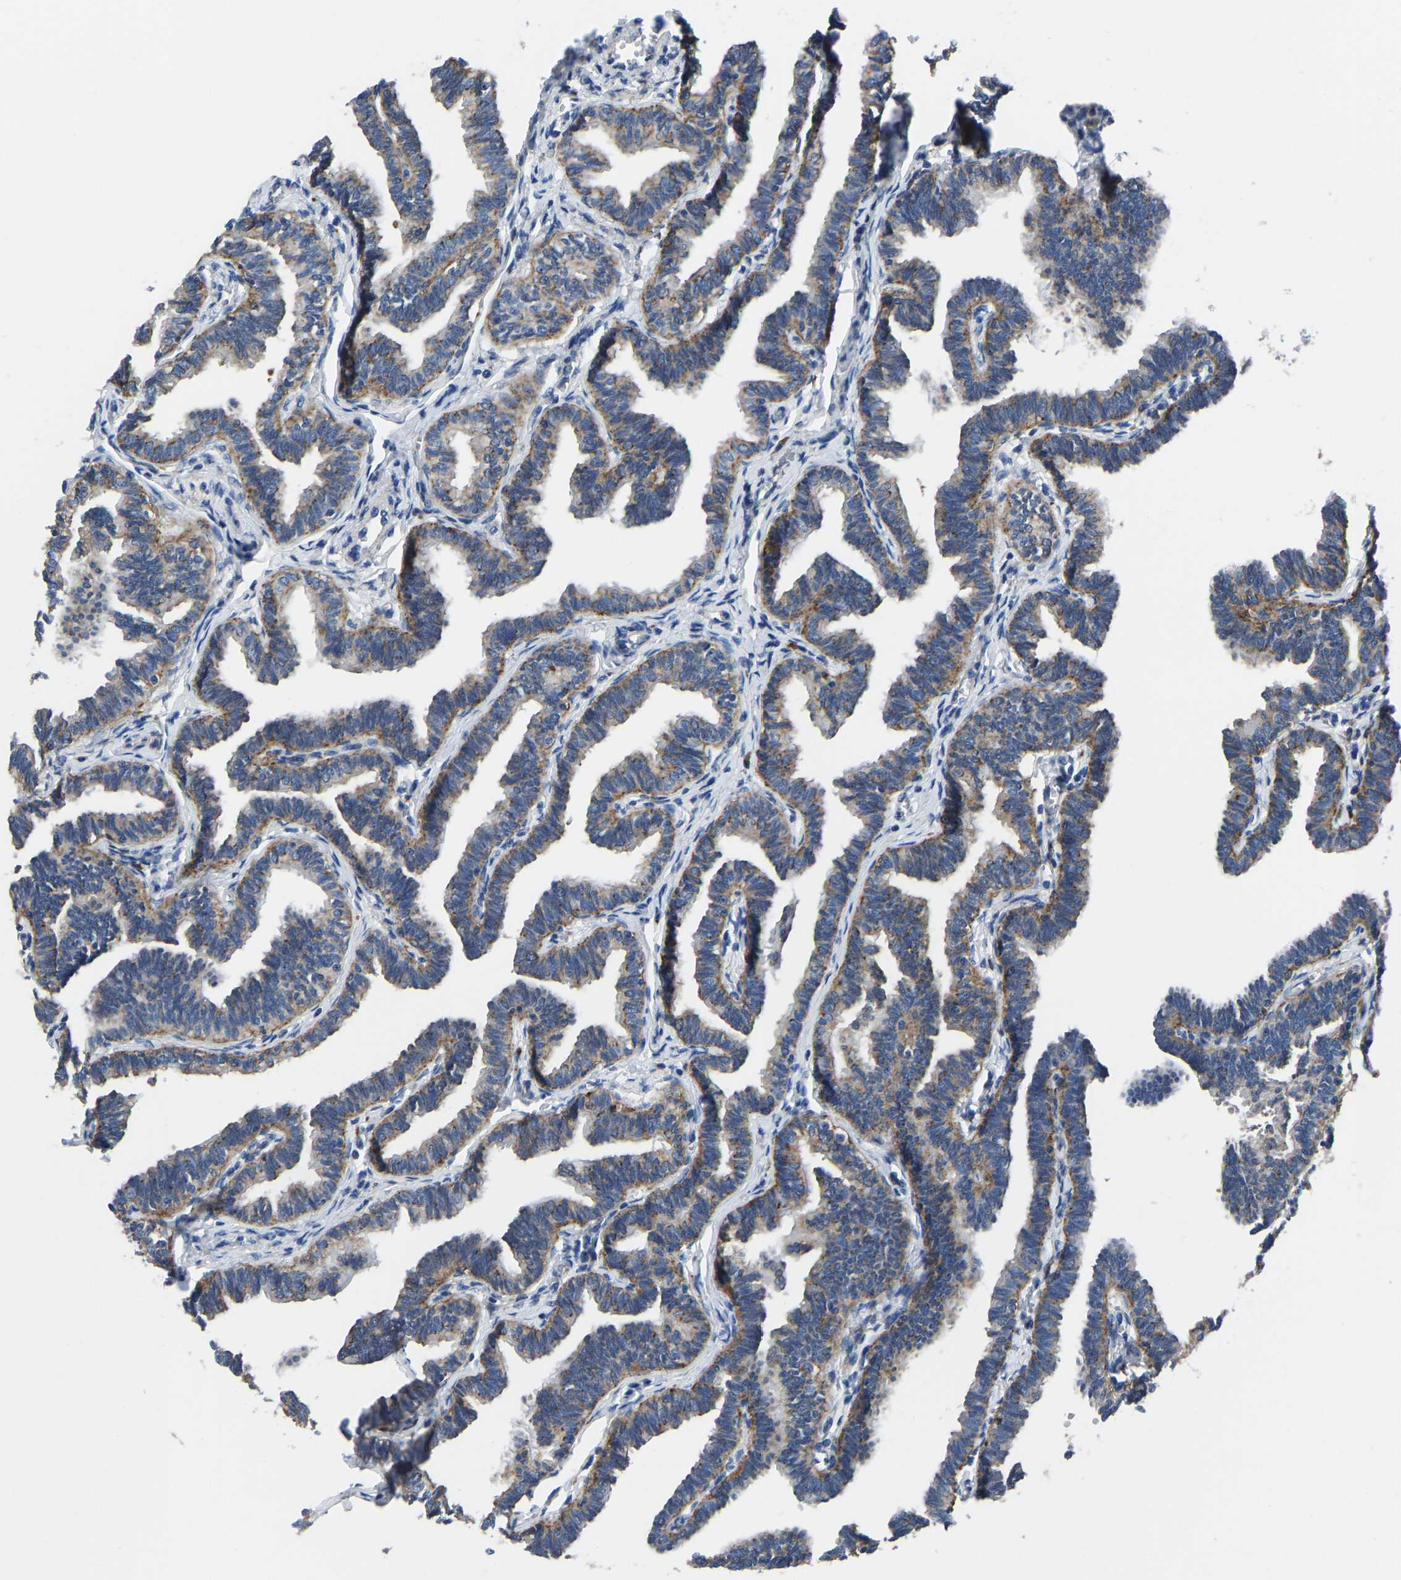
{"staining": {"intensity": "moderate", "quantity": ">75%", "location": "cytoplasmic/membranous"}, "tissue": "fallopian tube", "cell_type": "Glandular cells", "image_type": "normal", "snomed": [{"axis": "morphology", "description": "Normal tissue, NOS"}, {"axis": "topography", "description": "Fallopian tube"}, {"axis": "topography", "description": "Ovary"}], "caption": "A medium amount of moderate cytoplasmic/membranous expression is appreciated in about >75% of glandular cells in benign fallopian tube.", "gene": "ATP6V1E1", "patient": {"sex": "female", "age": 23}}